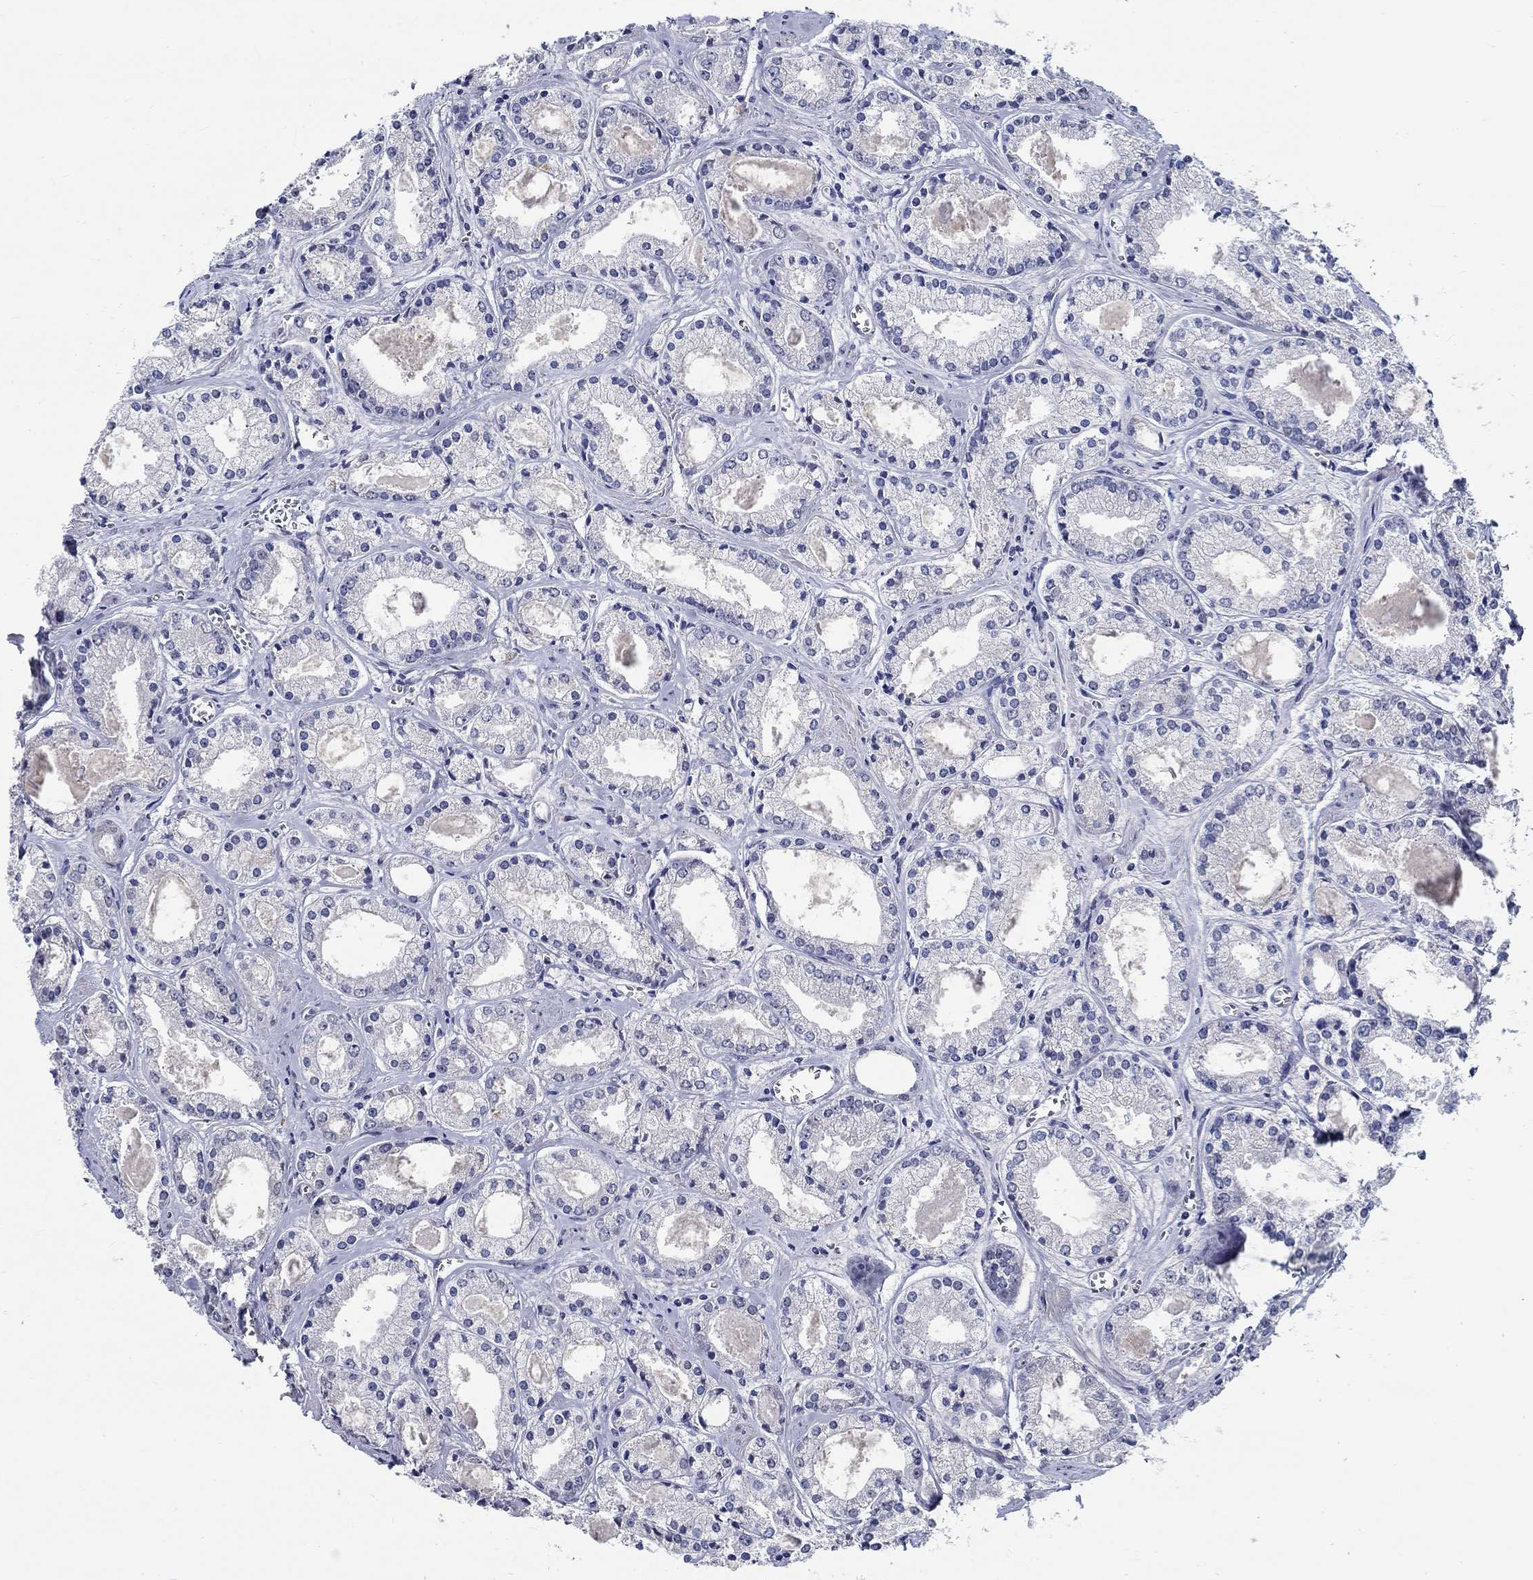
{"staining": {"intensity": "negative", "quantity": "none", "location": "none"}, "tissue": "prostate cancer", "cell_type": "Tumor cells", "image_type": "cancer", "snomed": [{"axis": "morphology", "description": "Adenocarcinoma, NOS"}, {"axis": "topography", "description": "Prostate"}], "caption": "A micrograph of human adenocarcinoma (prostate) is negative for staining in tumor cells. (Brightfield microscopy of DAB immunohistochemistry at high magnification).", "gene": "PDE1B", "patient": {"sex": "male", "age": 72}}